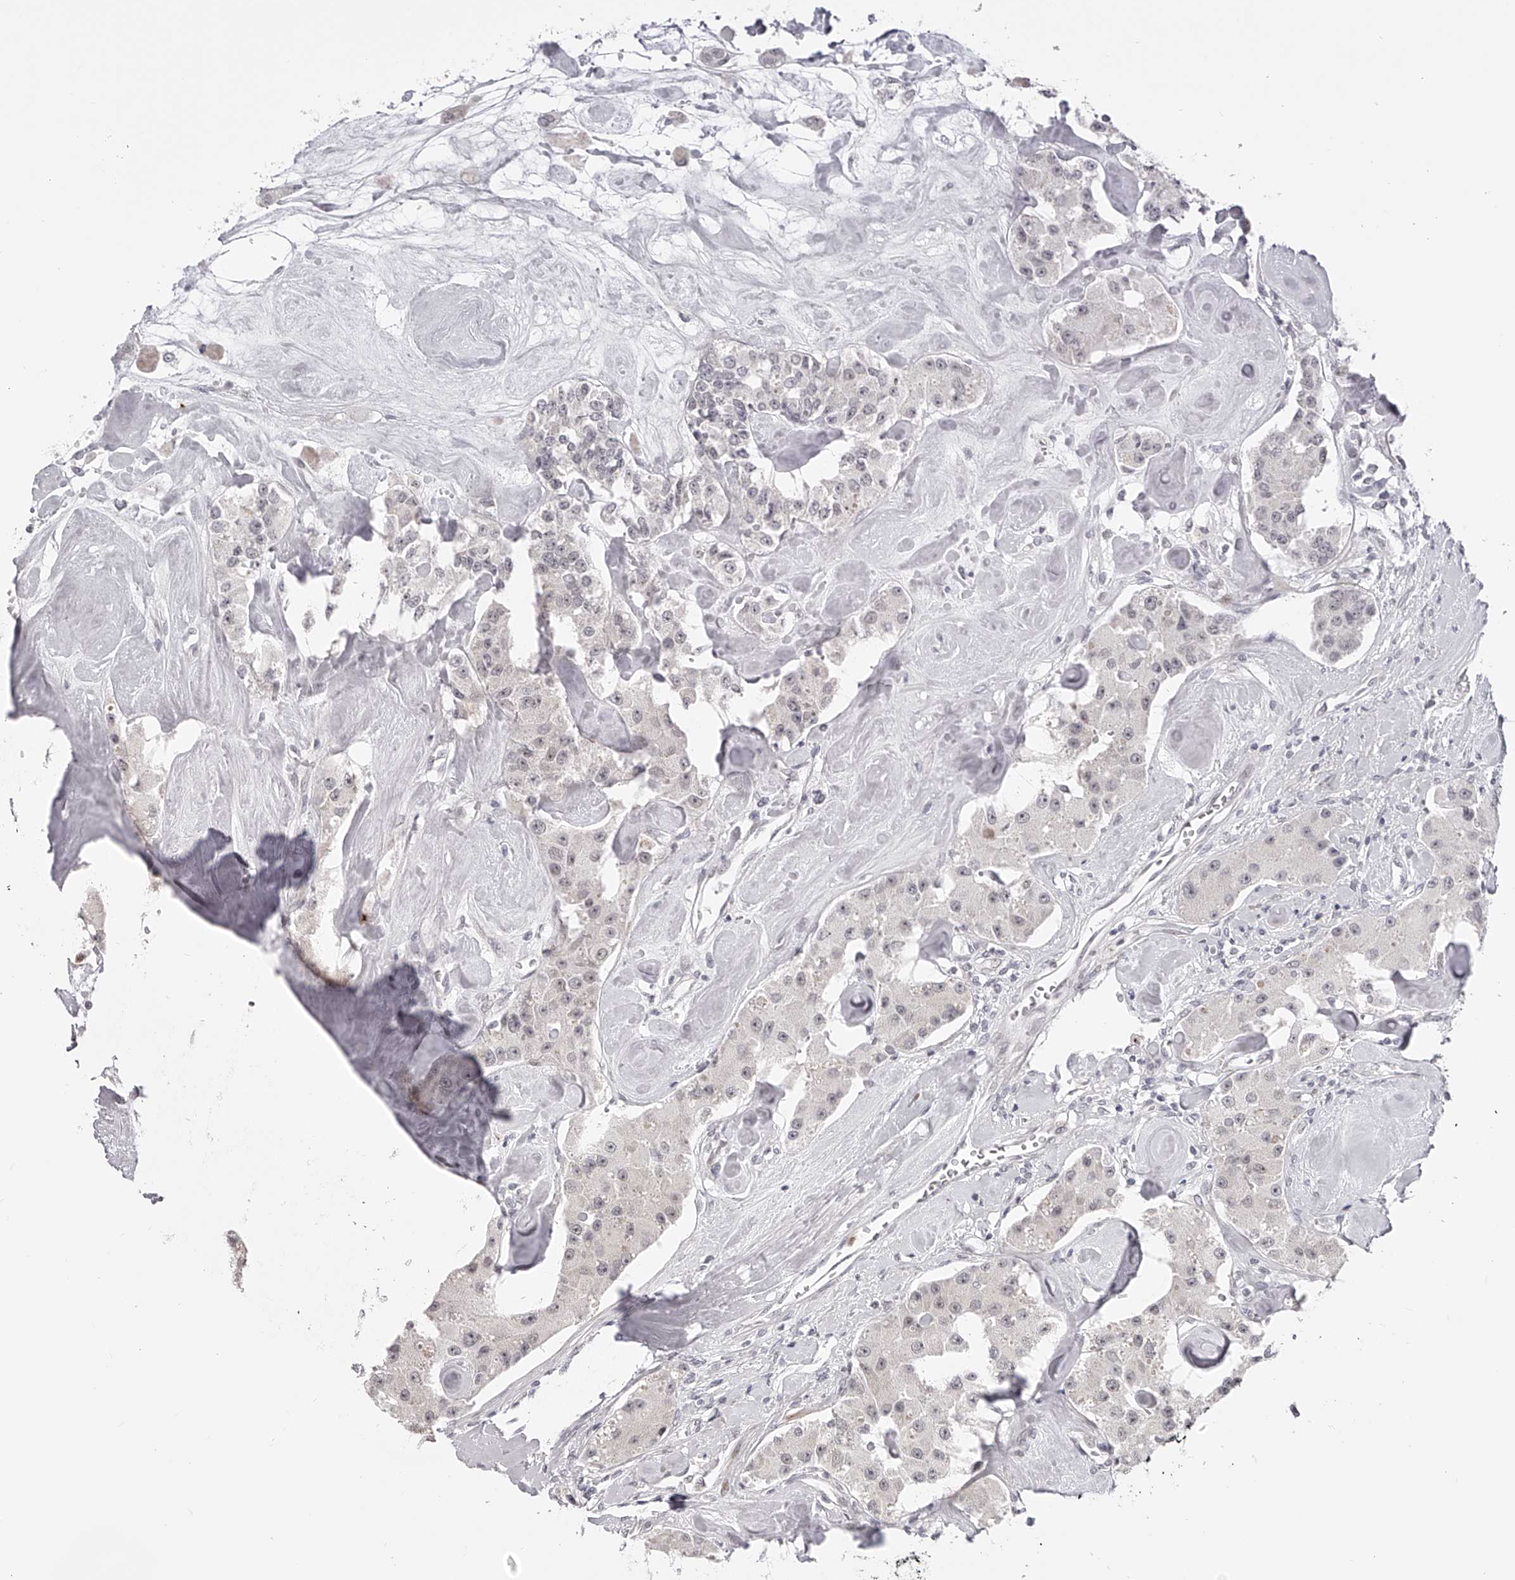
{"staining": {"intensity": "weak", "quantity": "<25%", "location": "nuclear"}, "tissue": "carcinoid", "cell_type": "Tumor cells", "image_type": "cancer", "snomed": [{"axis": "morphology", "description": "Carcinoid, malignant, NOS"}, {"axis": "topography", "description": "Pancreas"}], "caption": "Malignant carcinoid was stained to show a protein in brown. There is no significant expression in tumor cells. Brightfield microscopy of IHC stained with DAB (brown) and hematoxylin (blue), captured at high magnification.", "gene": "PLEKHG1", "patient": {"sex": "male", "age": 41}}